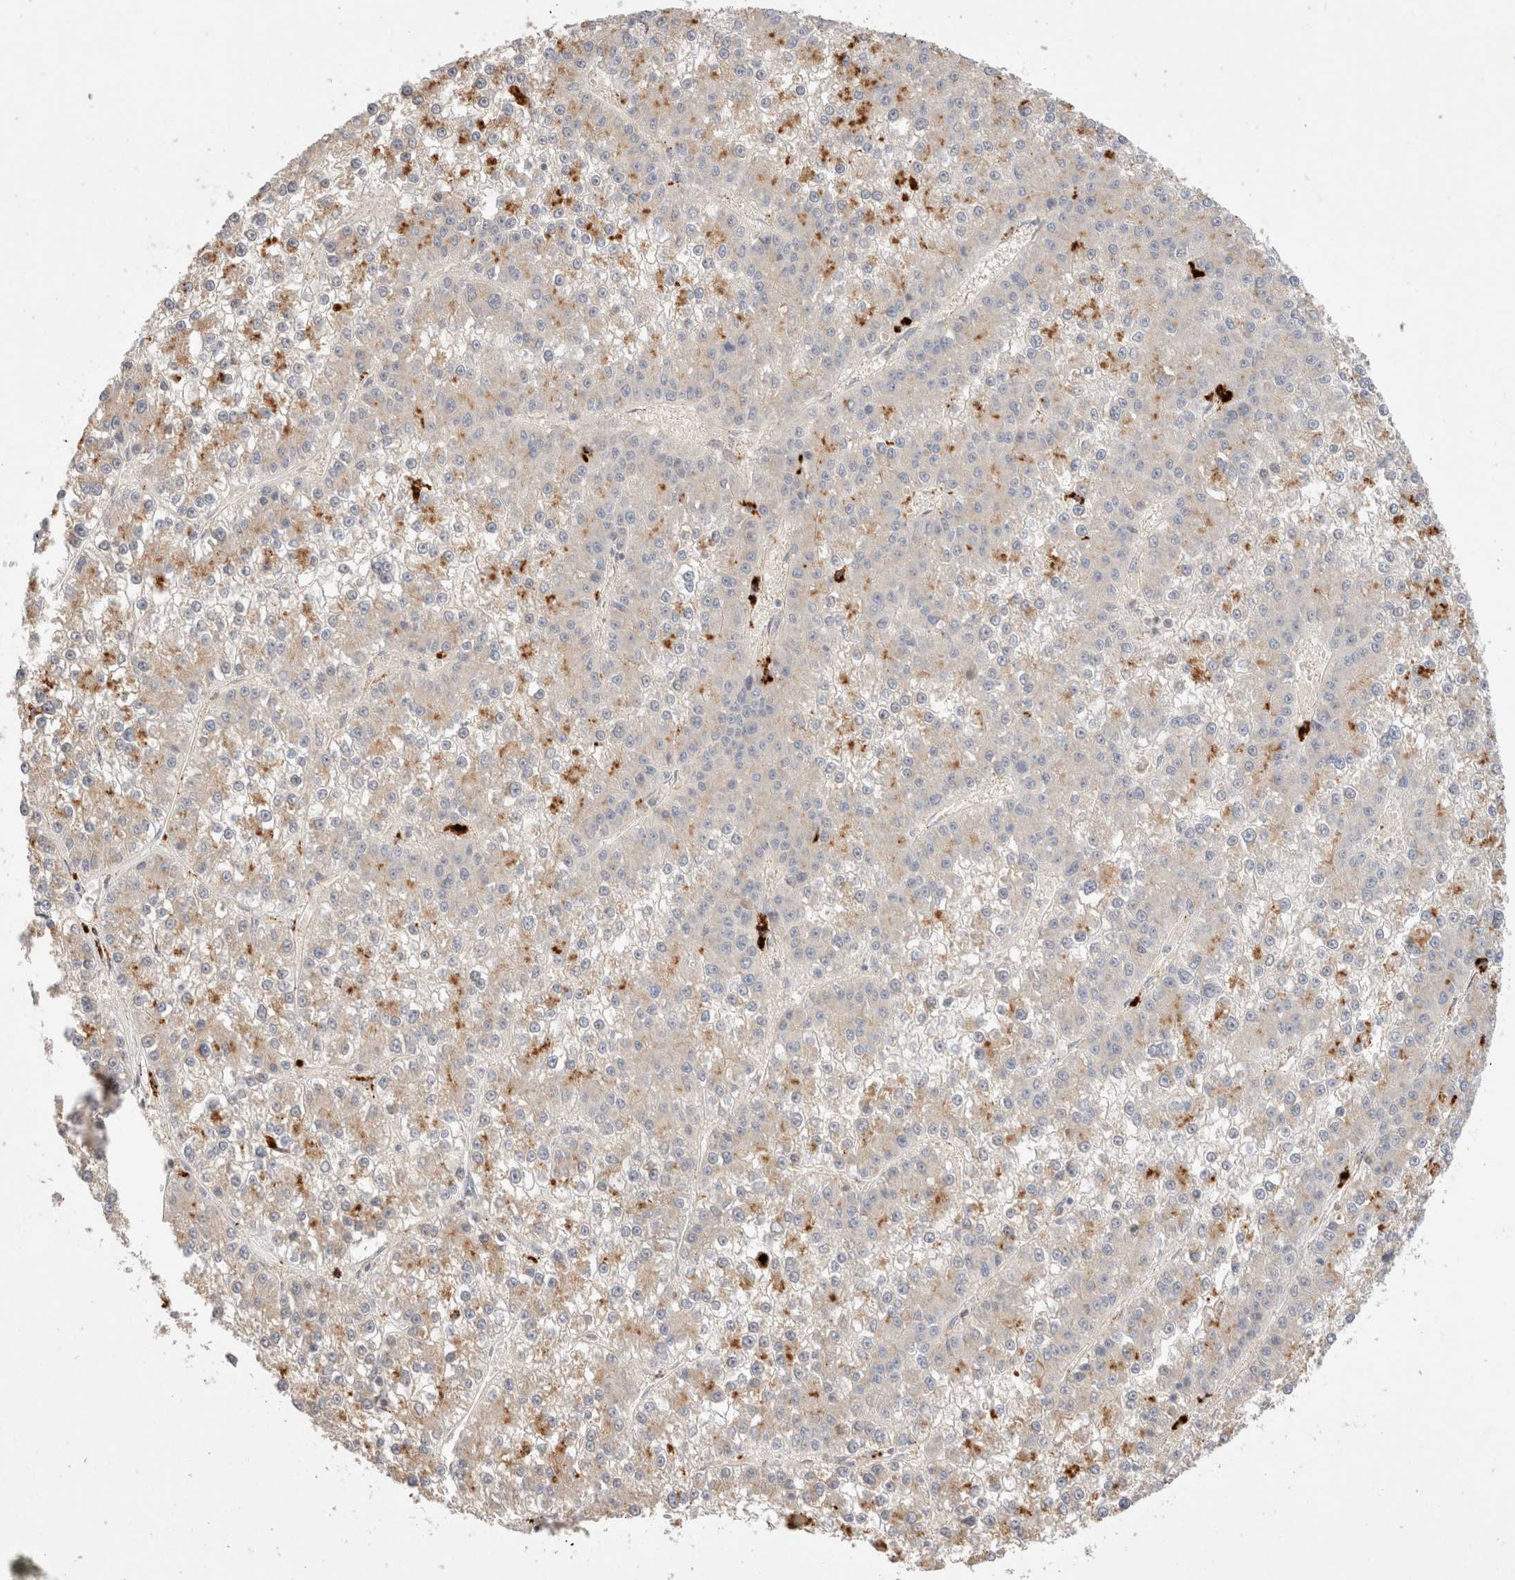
{"staining": {"intensity": "weak", "quantity": "25%-75%", "location": "cytoplasmic/membranous"}, "tissue": "liver cancer", "cell_type": "Tumor cells", "image_type": "cancer", "snomed": [{"axis": "morphology", "description": "Carcinoma, Hepatocellular, NOS"}, {"axis": "topography", "description": "Liver"}], "caption": "Tumor cells demonstrate low levels of weak cytoplasmic/membranous staining in about 25%-75% of cells in human liver hepatocellular carcinoma.", "gene": "RABEPK", "patient": {"sex": "female", "age": 73}}